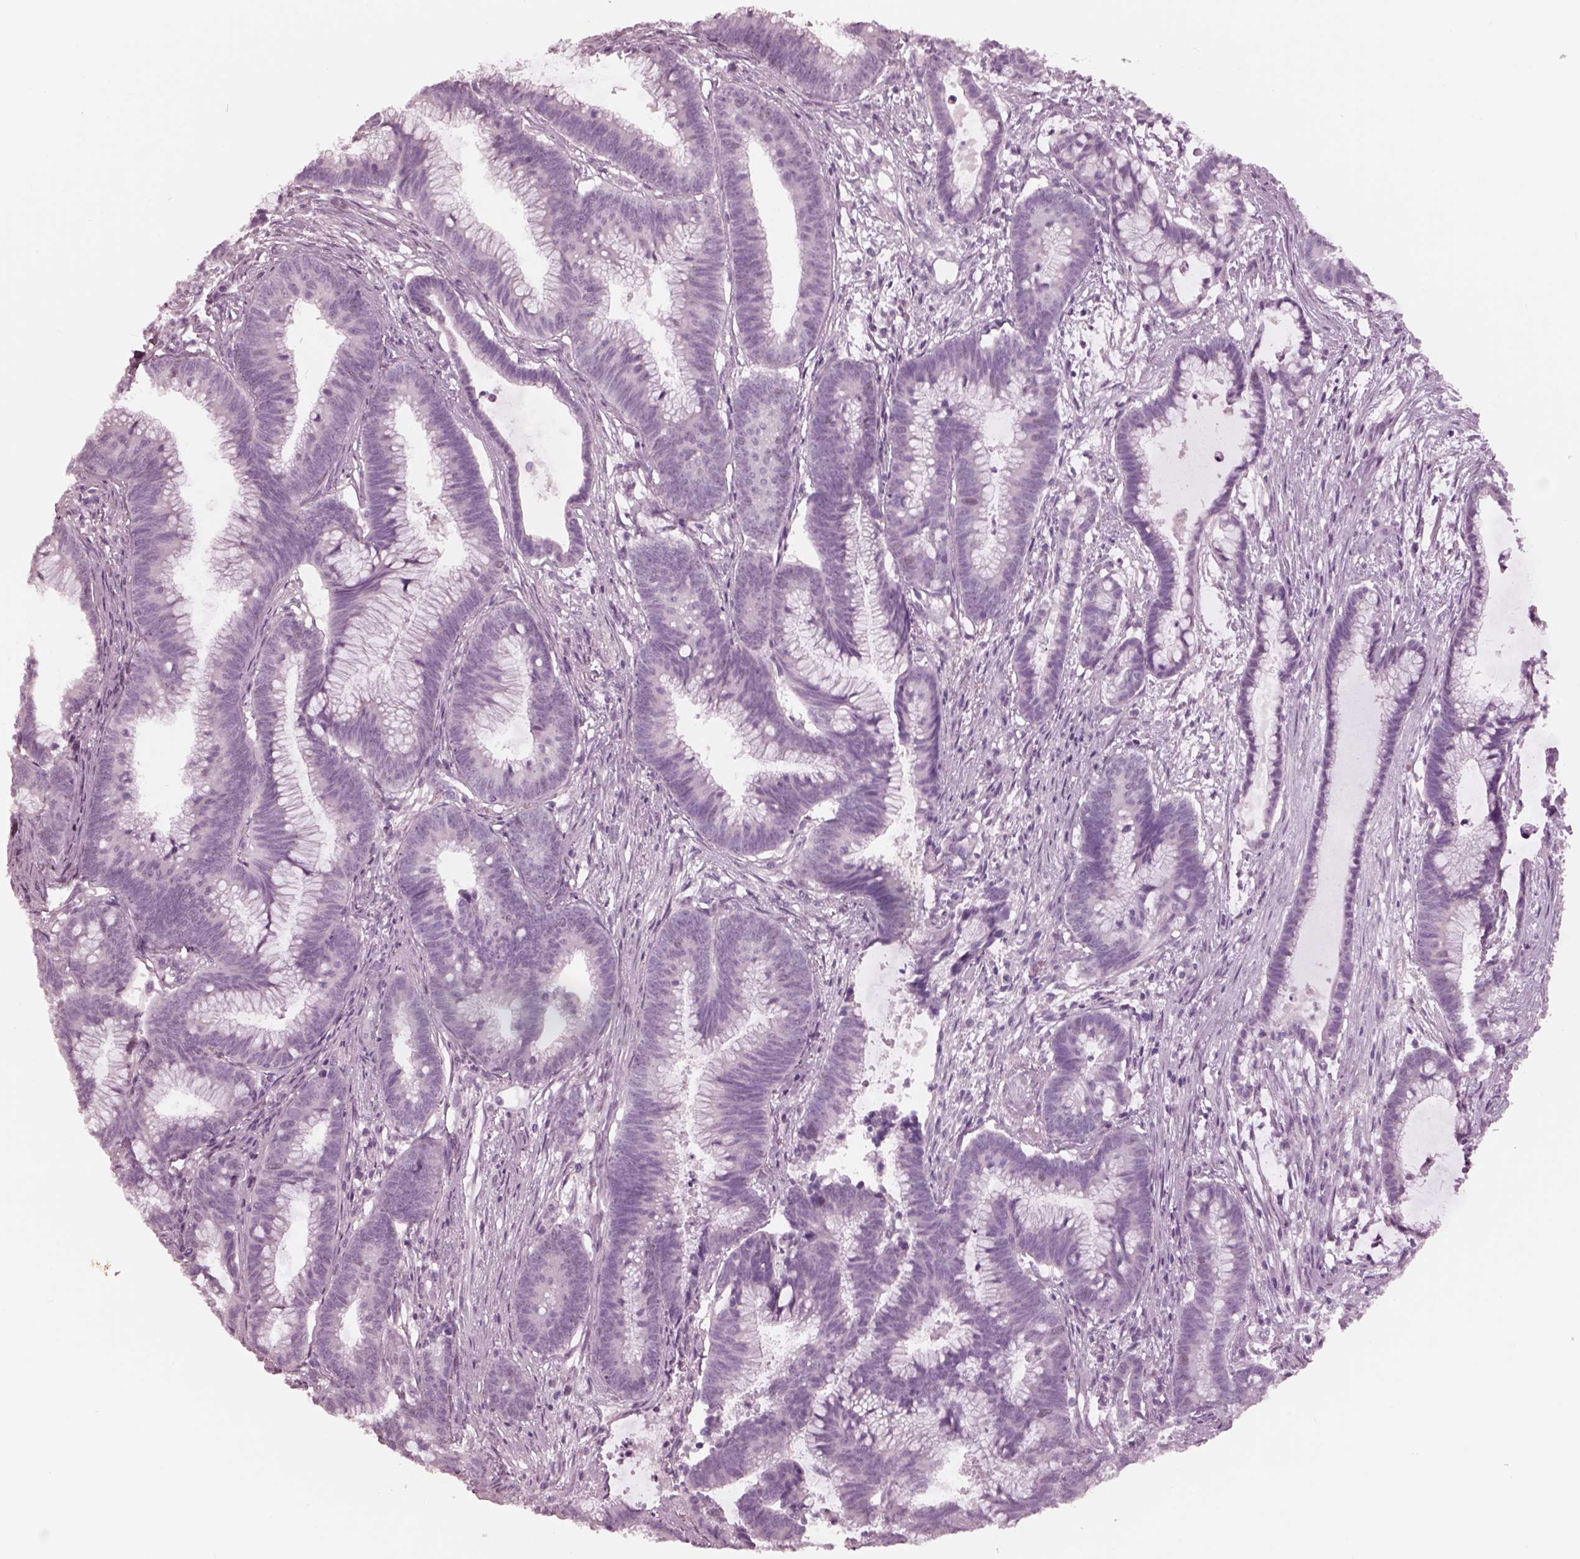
{"staining": {"intensity": "negative", "quantity": "none", "location": "none"}, "tissue": "colorectal cancer", "cell_type": "Tumor cells", "image_type": "cancer", "snomed": [{"axis": "morphology", "description": "Adenocarcinoma, NOS"}, {"axis": "topography", "description": "Colon"}], "caption": "Immunohistochemistry of adenocarcinoma (colorectal) reveals no staining in tumor cells.", "gene": "KRTAP24-1", "patient": {"sex": "female", "age": 78}}